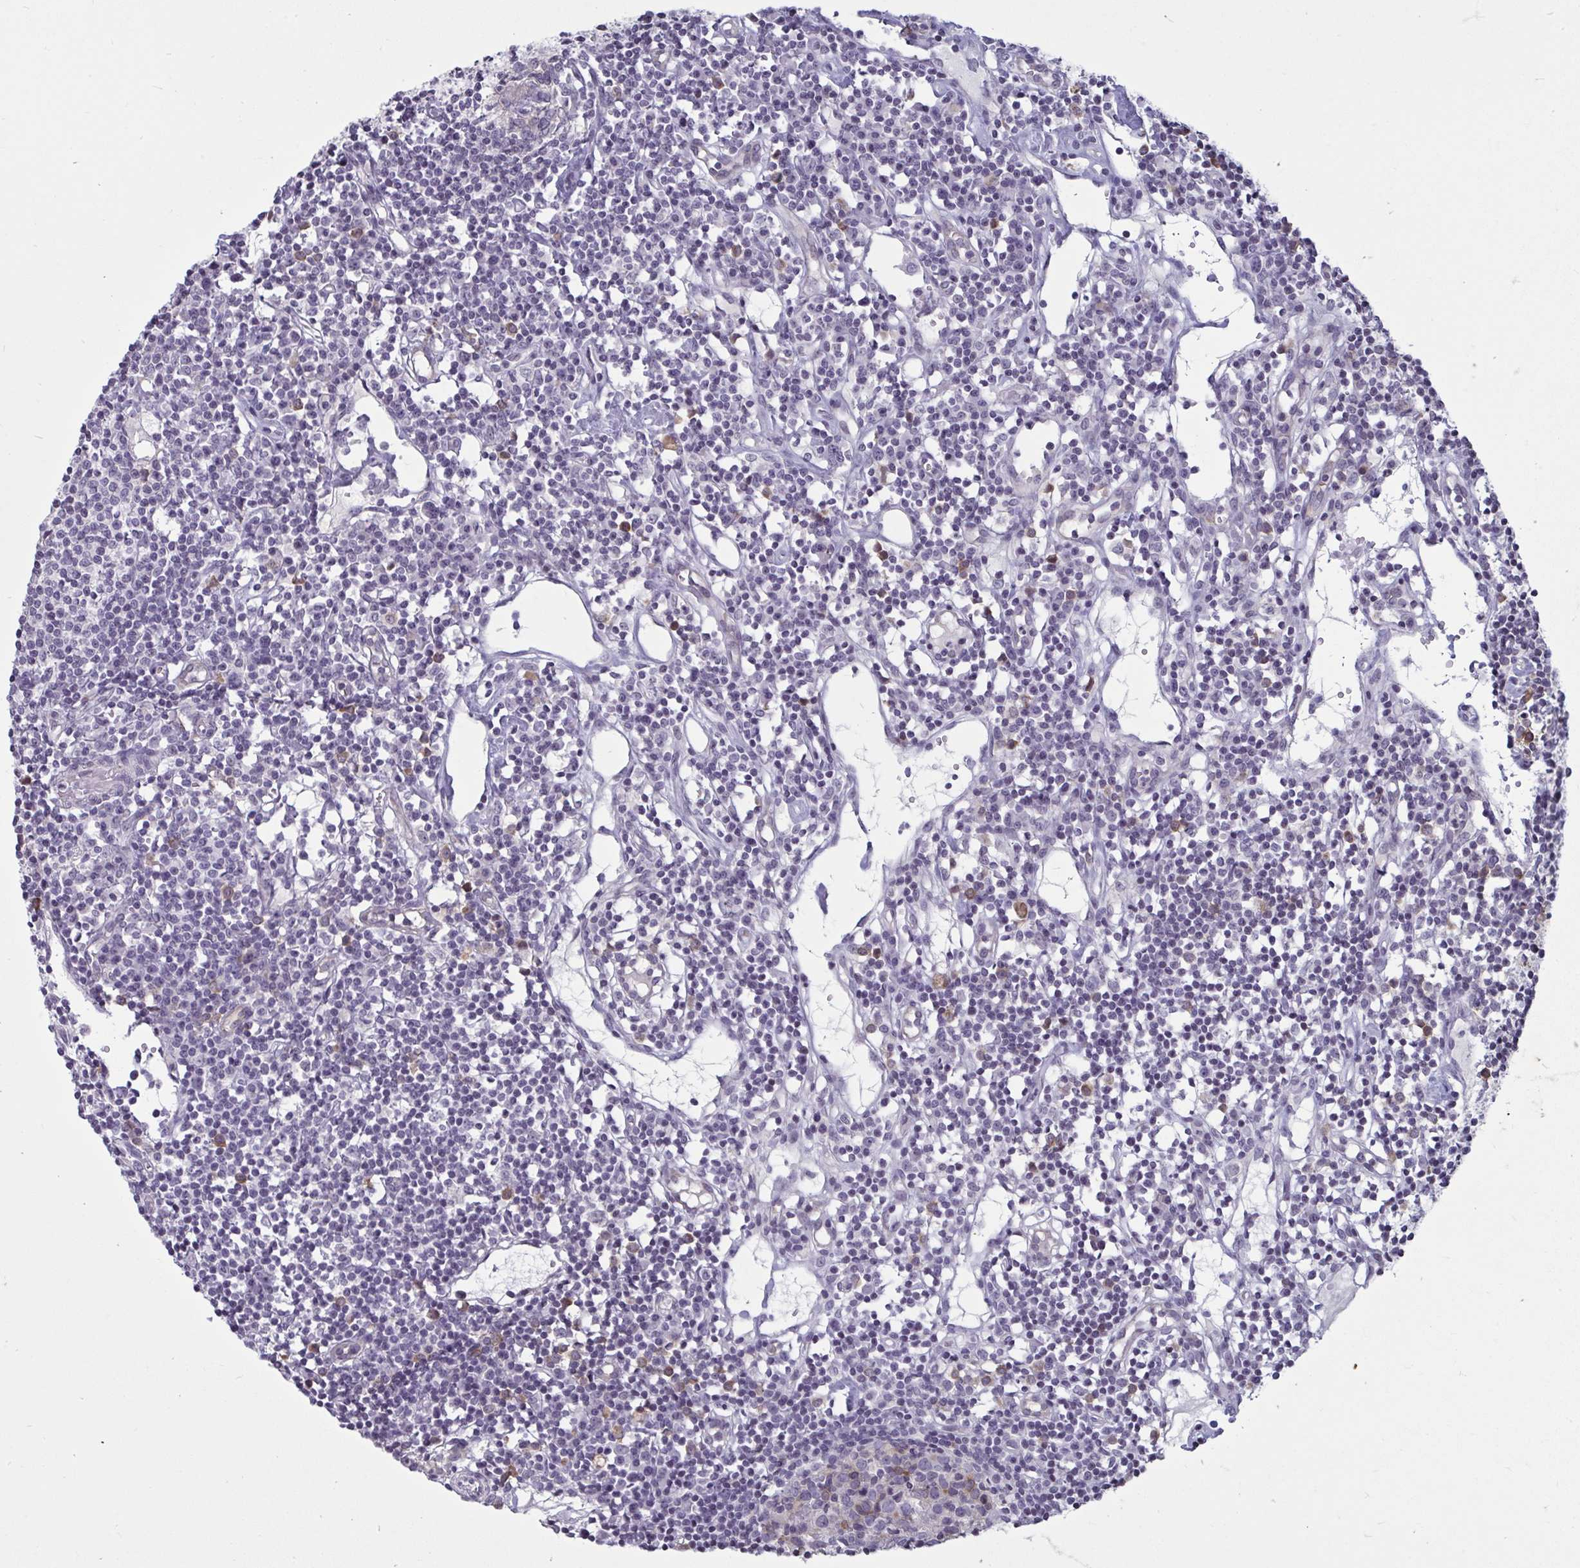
{"staining": {"intensity": "negative", "quantity": "none", "location": "none"}, "tissue": "lymph node", "cell_type": "Germinal center cells", "image_type": "normal", "snomed": [{"axis": "morphology", "description": "Normal tissue, NOS"}, {"axis": "topography", "description": "Lymph node"}], "caption": "Immunohistochemistry (IHC) of benign lymph node demonstrates no expression in germinal center cells.", "gene": "TBC1D4", "patient": {"sex": "female", "age": 78}}